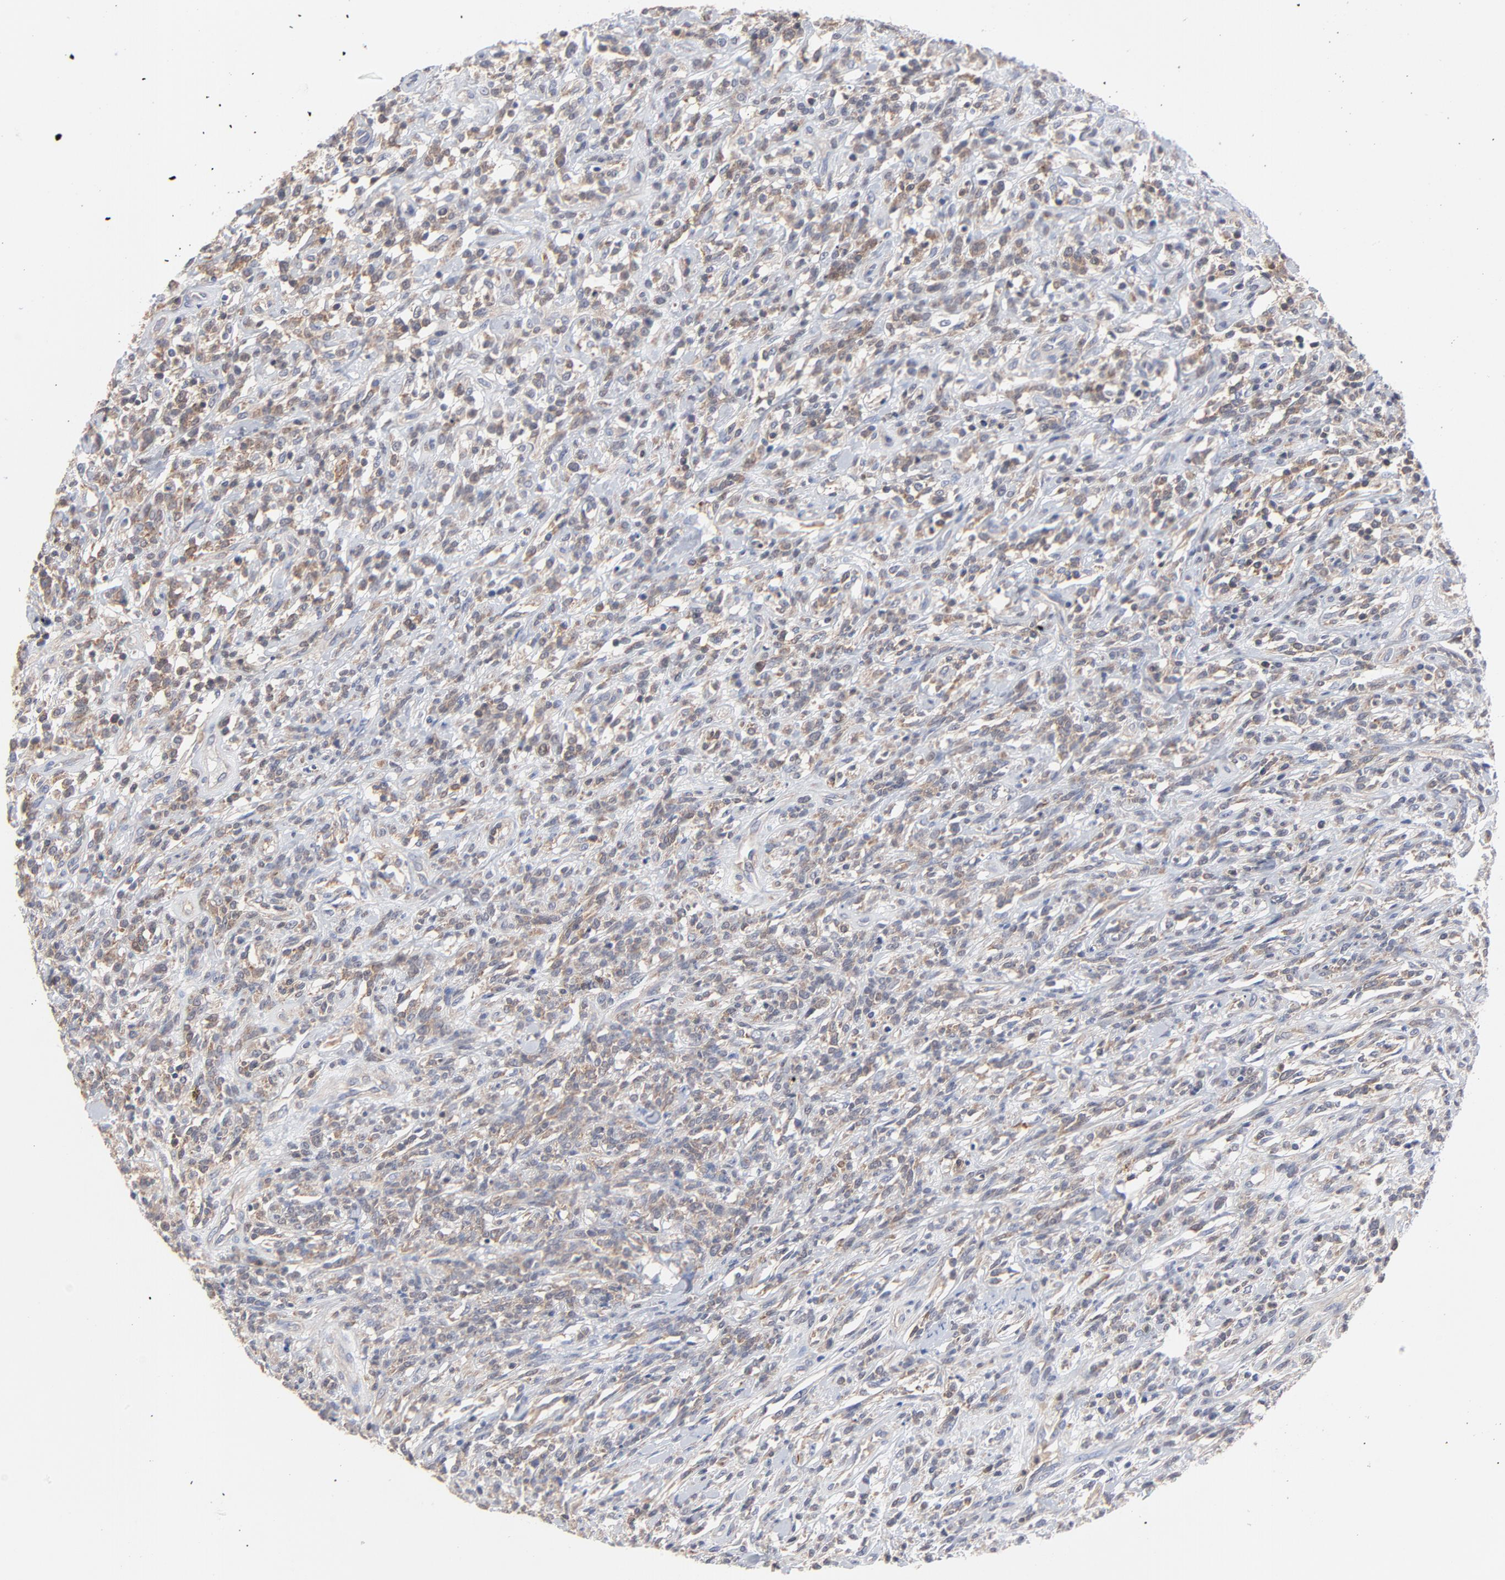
{"staining": {"intensity": "weak", "quantity": "25%-75%", "location": "cytoplasmic/membranous"}, "tissue": "lymphoma", "cell_type": "Tumor cells", "image_type": "cancer", "snomed": [{"axis": "morphology", "description": "Malignant lymphoma, non-Hodgkin's type, High grade"}, {"axis": "topography", "description": "Lymph node"}], "caption": "The immunohistochemical stain shows weak cytoplasmic/membranous expression in tumor cells of lymphoma tissue. The protein of interest is stained brown, and the nuclei are stained in blue (DAB IHC with brightfield microscopy, high magnification).", "gene": "CAB39L", "patient": {"sex": "female", "age": 73}}